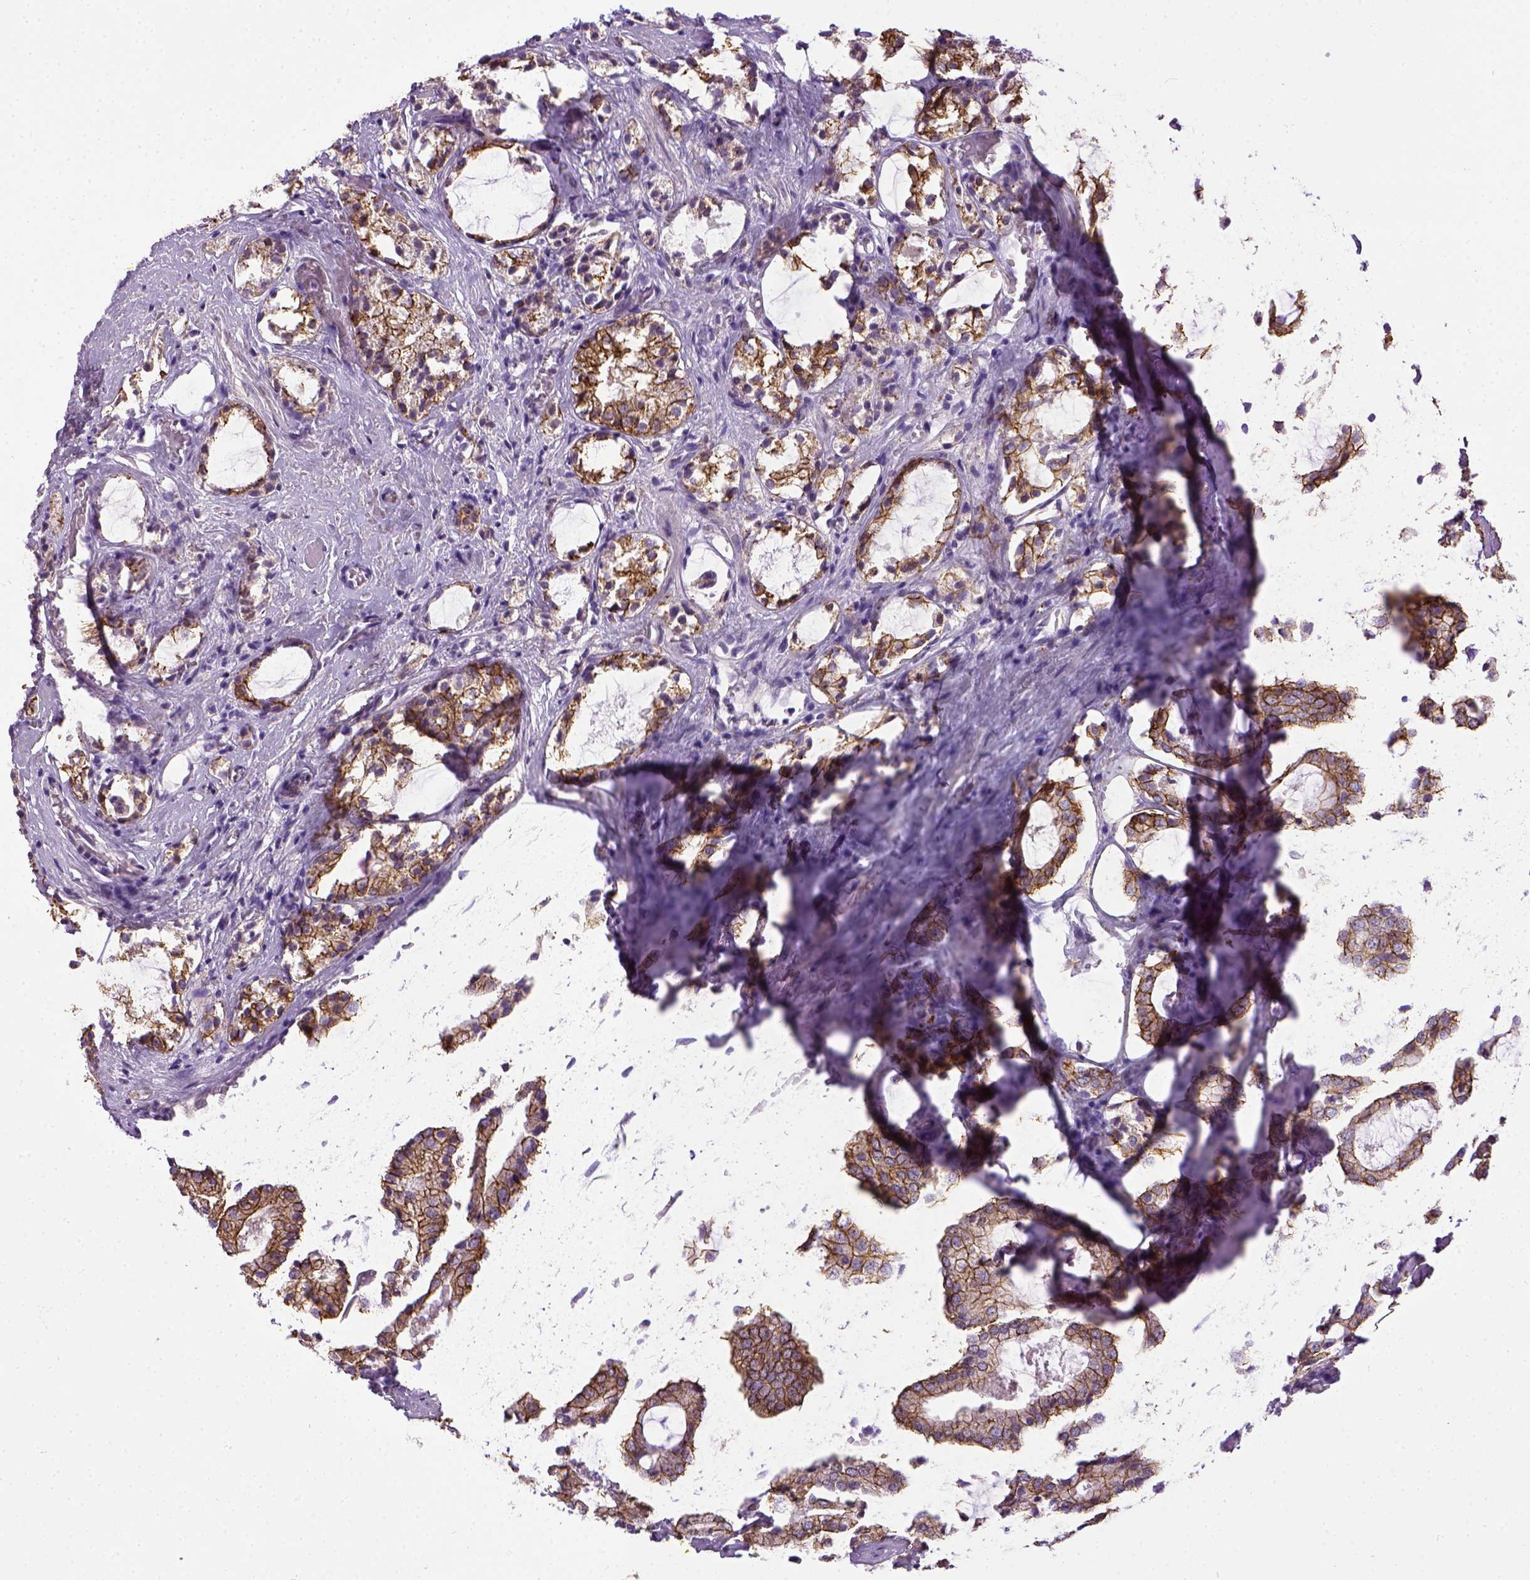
{"staining": {"intensity": "strong", "quantity": ">75%", "location": "cytoplasmic/membranous"}, "tissue": "prostate cancer", "cell_type": "Tumor cells", "image_type": "cancer", "snomed": [{"axis": "morphology", "description": "Adenocarcinoma, NOS"}, {"axis": "topography", "description": "Prostate"}], "caption": "Immunohistochemistry of adenocarcinoma (prostate) shows high levels of strong cytoplasmic/membranous positivity in approximately >75% of tumor cells.", "gene": "CDH1", "patient": {"sex": "male", "age": 66}}